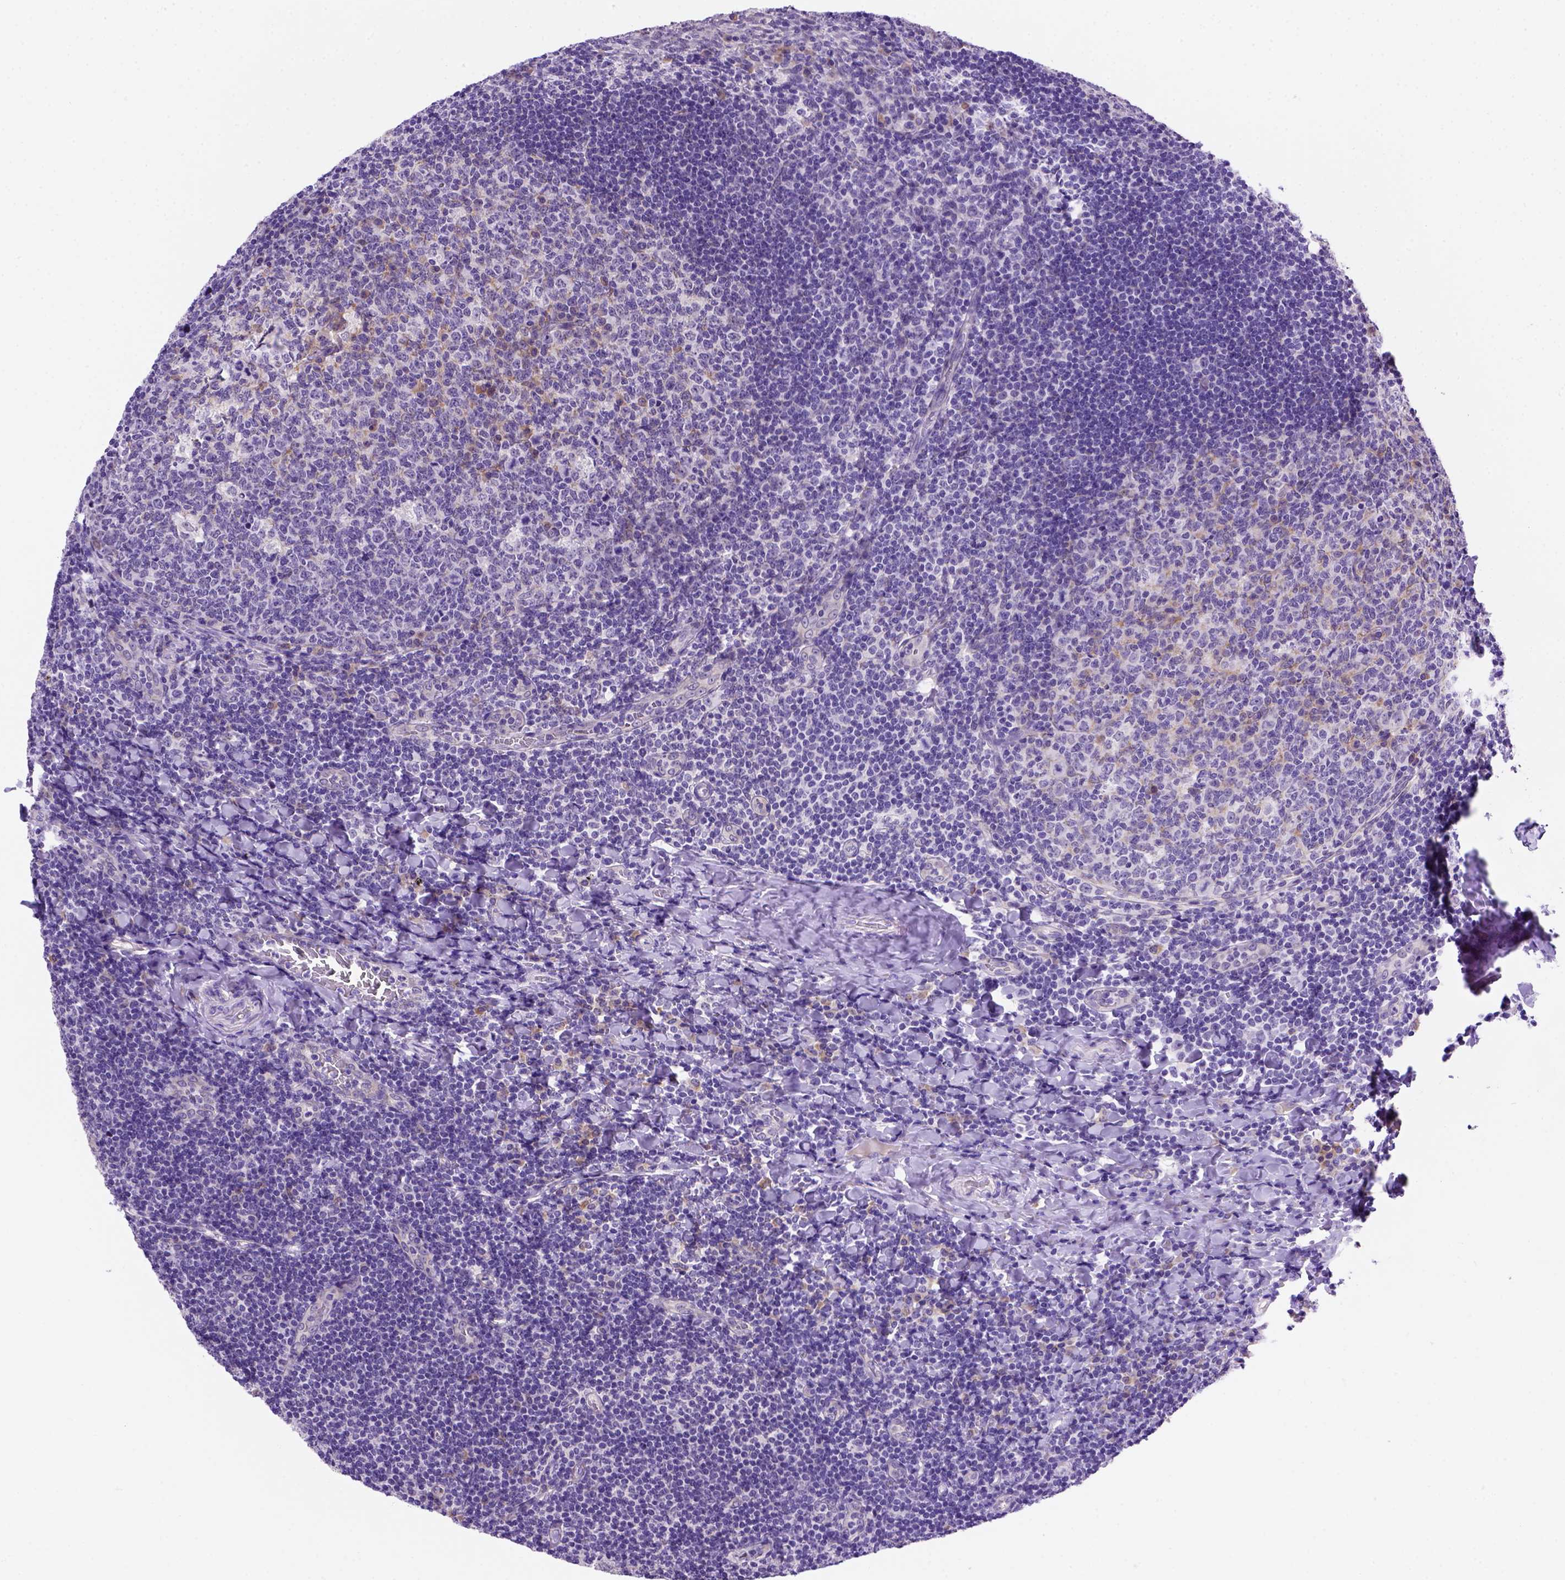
{"staining": {"intensity": "moderate", "quantity": "25%-75%", "location": "cytoplasmic/membranous"}, "tissue": "tonsil", "cell_type": "Germinal center cells", "image_type": "normal", "snomed": [{"axis": "morphology", "description": "Normal tissue, NOS"}, {"axis": "topography", "description": "Tonsil"}], "caption": "Tonsil stained with DAB immunohistochemistry demonstrates medium levels of moderate cytoplasmic/membranous expression in approximately 25%-75% of germinal center cells. Ihc stains the protein of interest in brown and the nuclei are stained blue.", "gene": "FAM81B", "patient": {"sex": "male", "age": 17}}